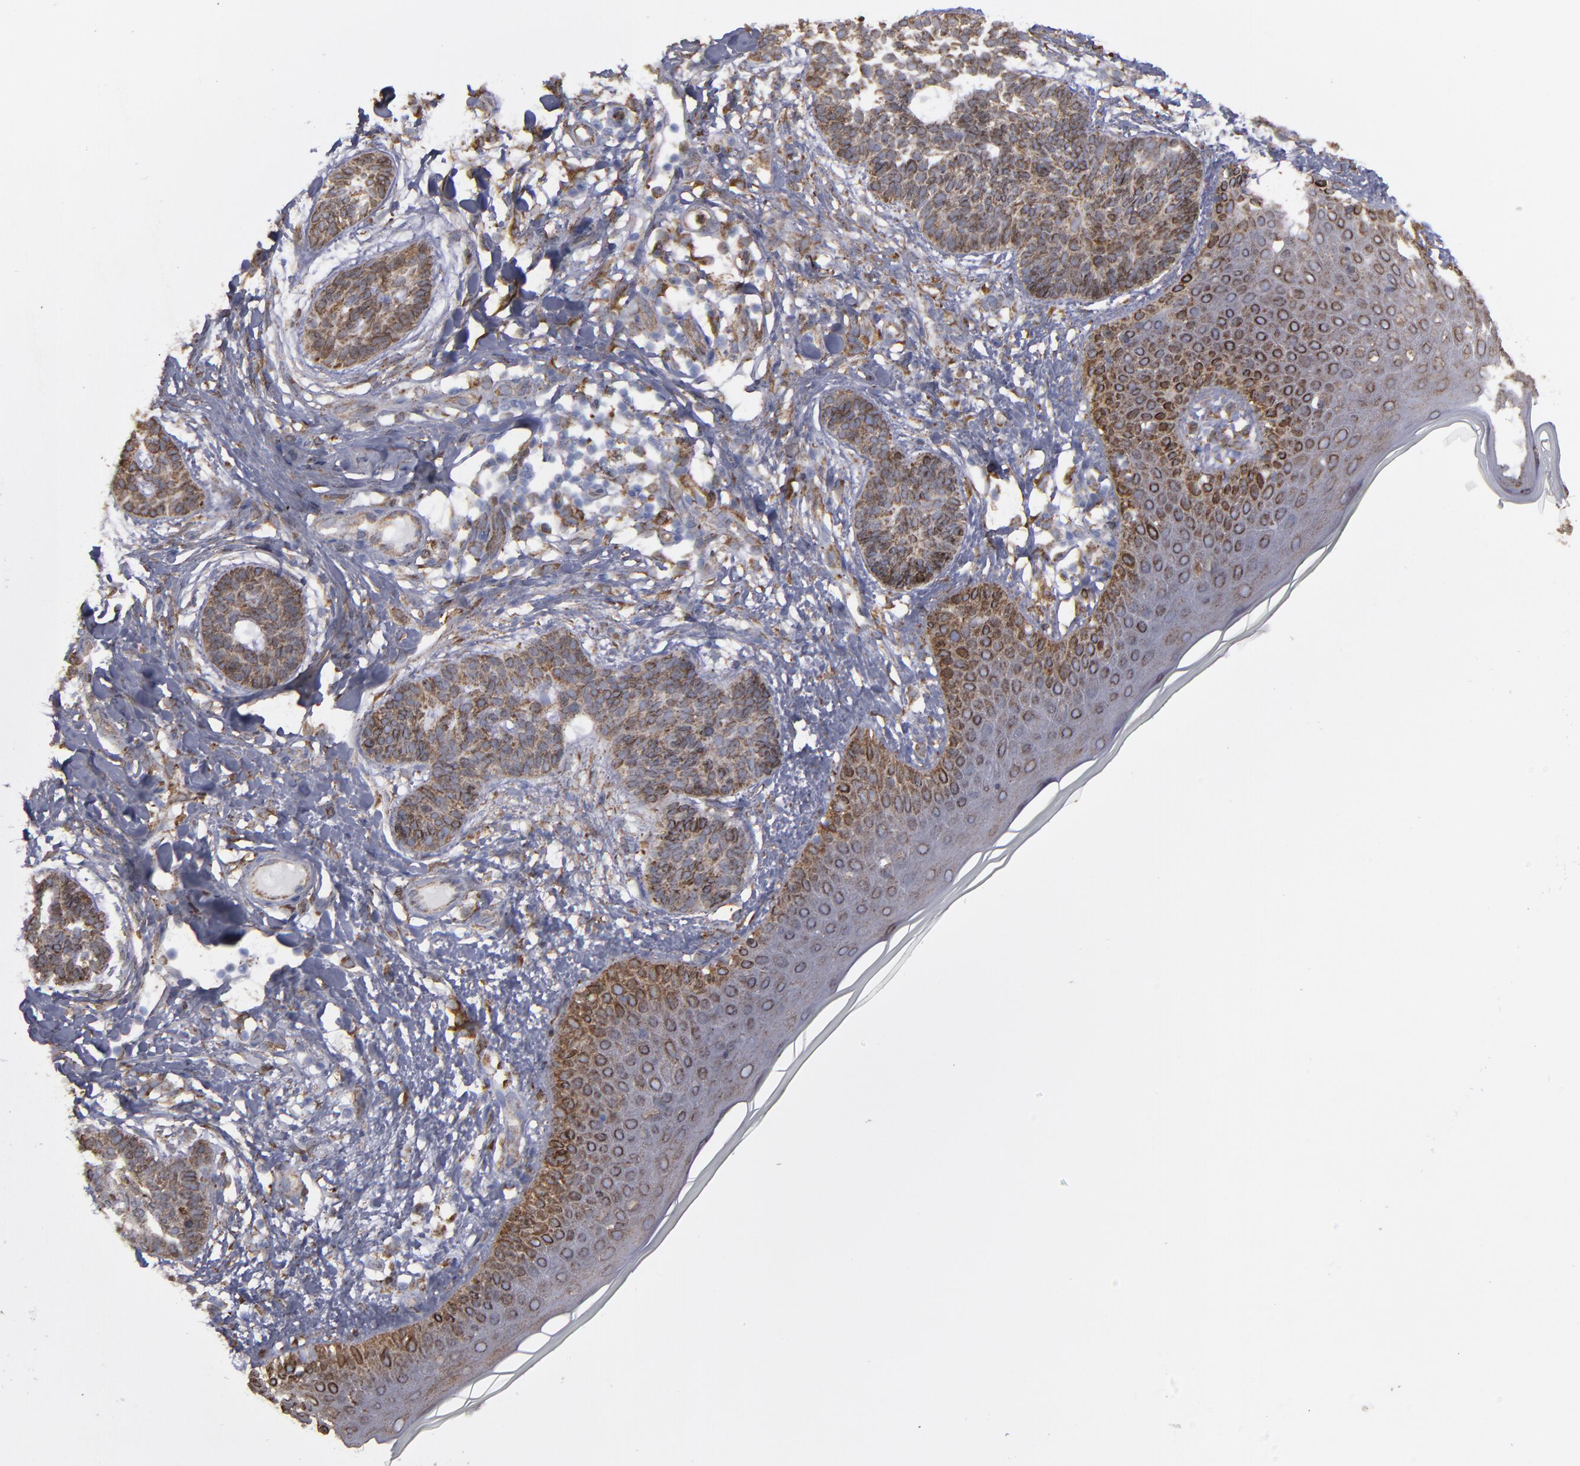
{"staining": {"intensity": "moderate", "quantity": ">75%", "location": "cytoplasmic/membranous"}, "tissue": "skin cancer", "cell_type": "Tumor cells", "image_type": "cancer", "snomed": [{"axis": "morphology", "description": "Normal tissue, NOS"}, {"axis": "morphology", "description": "Basal cell carcinoma"}, {"axis": "topography", "description": "Skin"}], "caption": "This is an image of immunohistochemistry staining of basal cell carcinoma (skin), which shows moderate staining in the cytoplasmic/membranous of tumor cells.", "gene": "ERLIN2", "patient": {"sex": "male", "age": 63}}